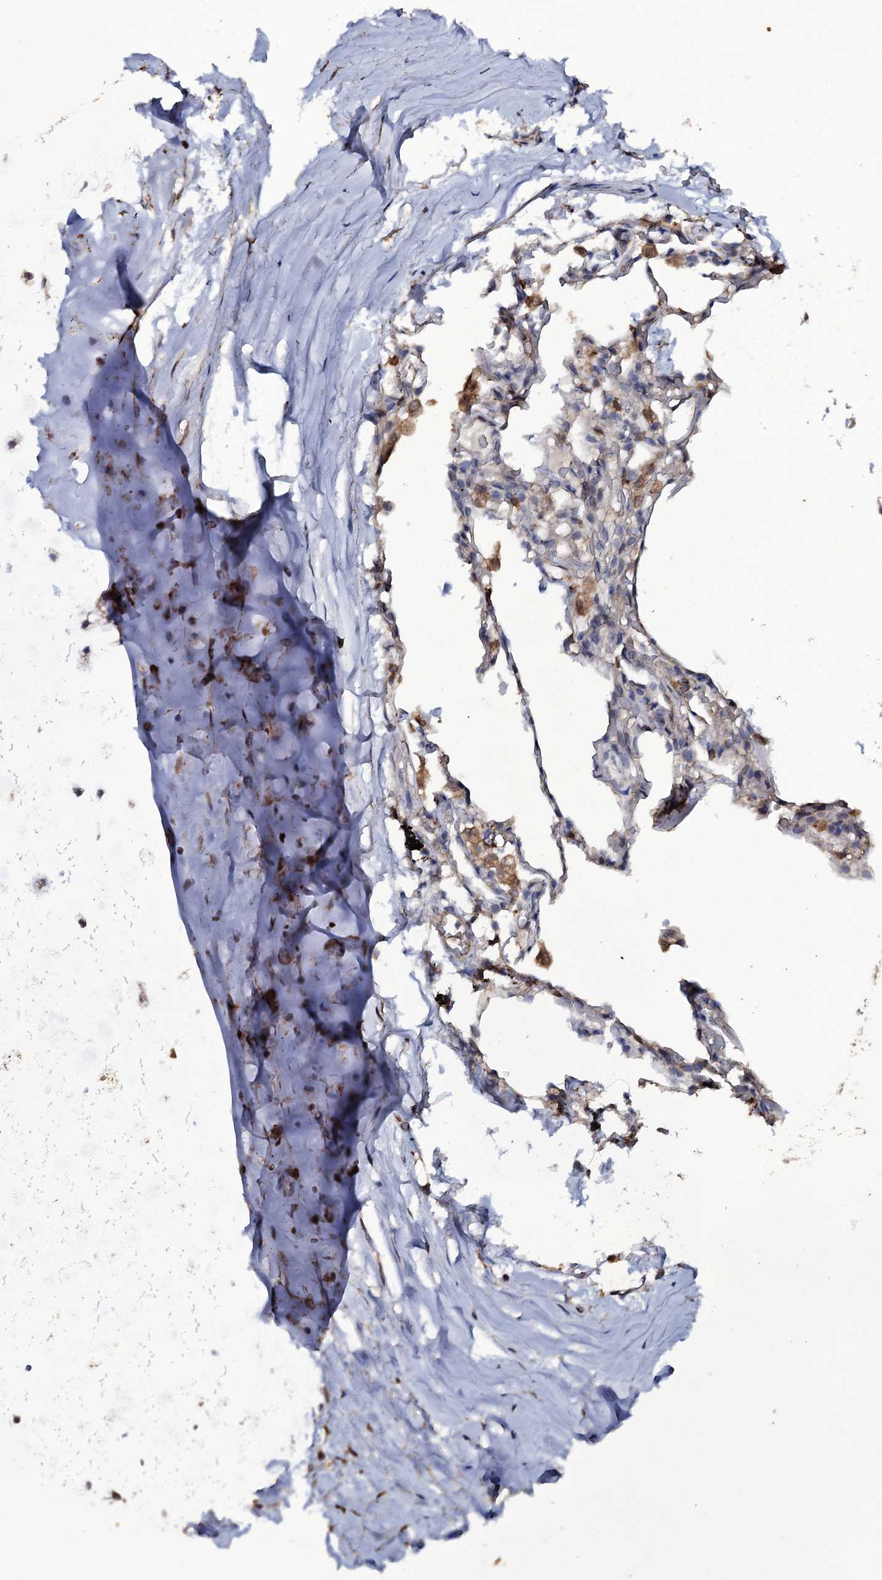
{"staining": {"intensity": "weak", "quantity": ">75%", "location": "cytoplasmic/membranous"}, "tissue": "adipose tissue", "cell_type": "Adipocytes", "image_type": "normal", "snomed": [{"axis": "morphology", "description": "Normal tissue, NOS"}, {"axis": "topography", "description": "Lymph node"}, {"axis": "topography", "description": "Bronchus"}], "caption": "Adipocytes exhibit low levels of weak cytoplasmic/membranous positivity in about >75% of cells in normal adipose tissue.", "gene": "TTC23", "patient": {"sex": "male", "age": 63}}